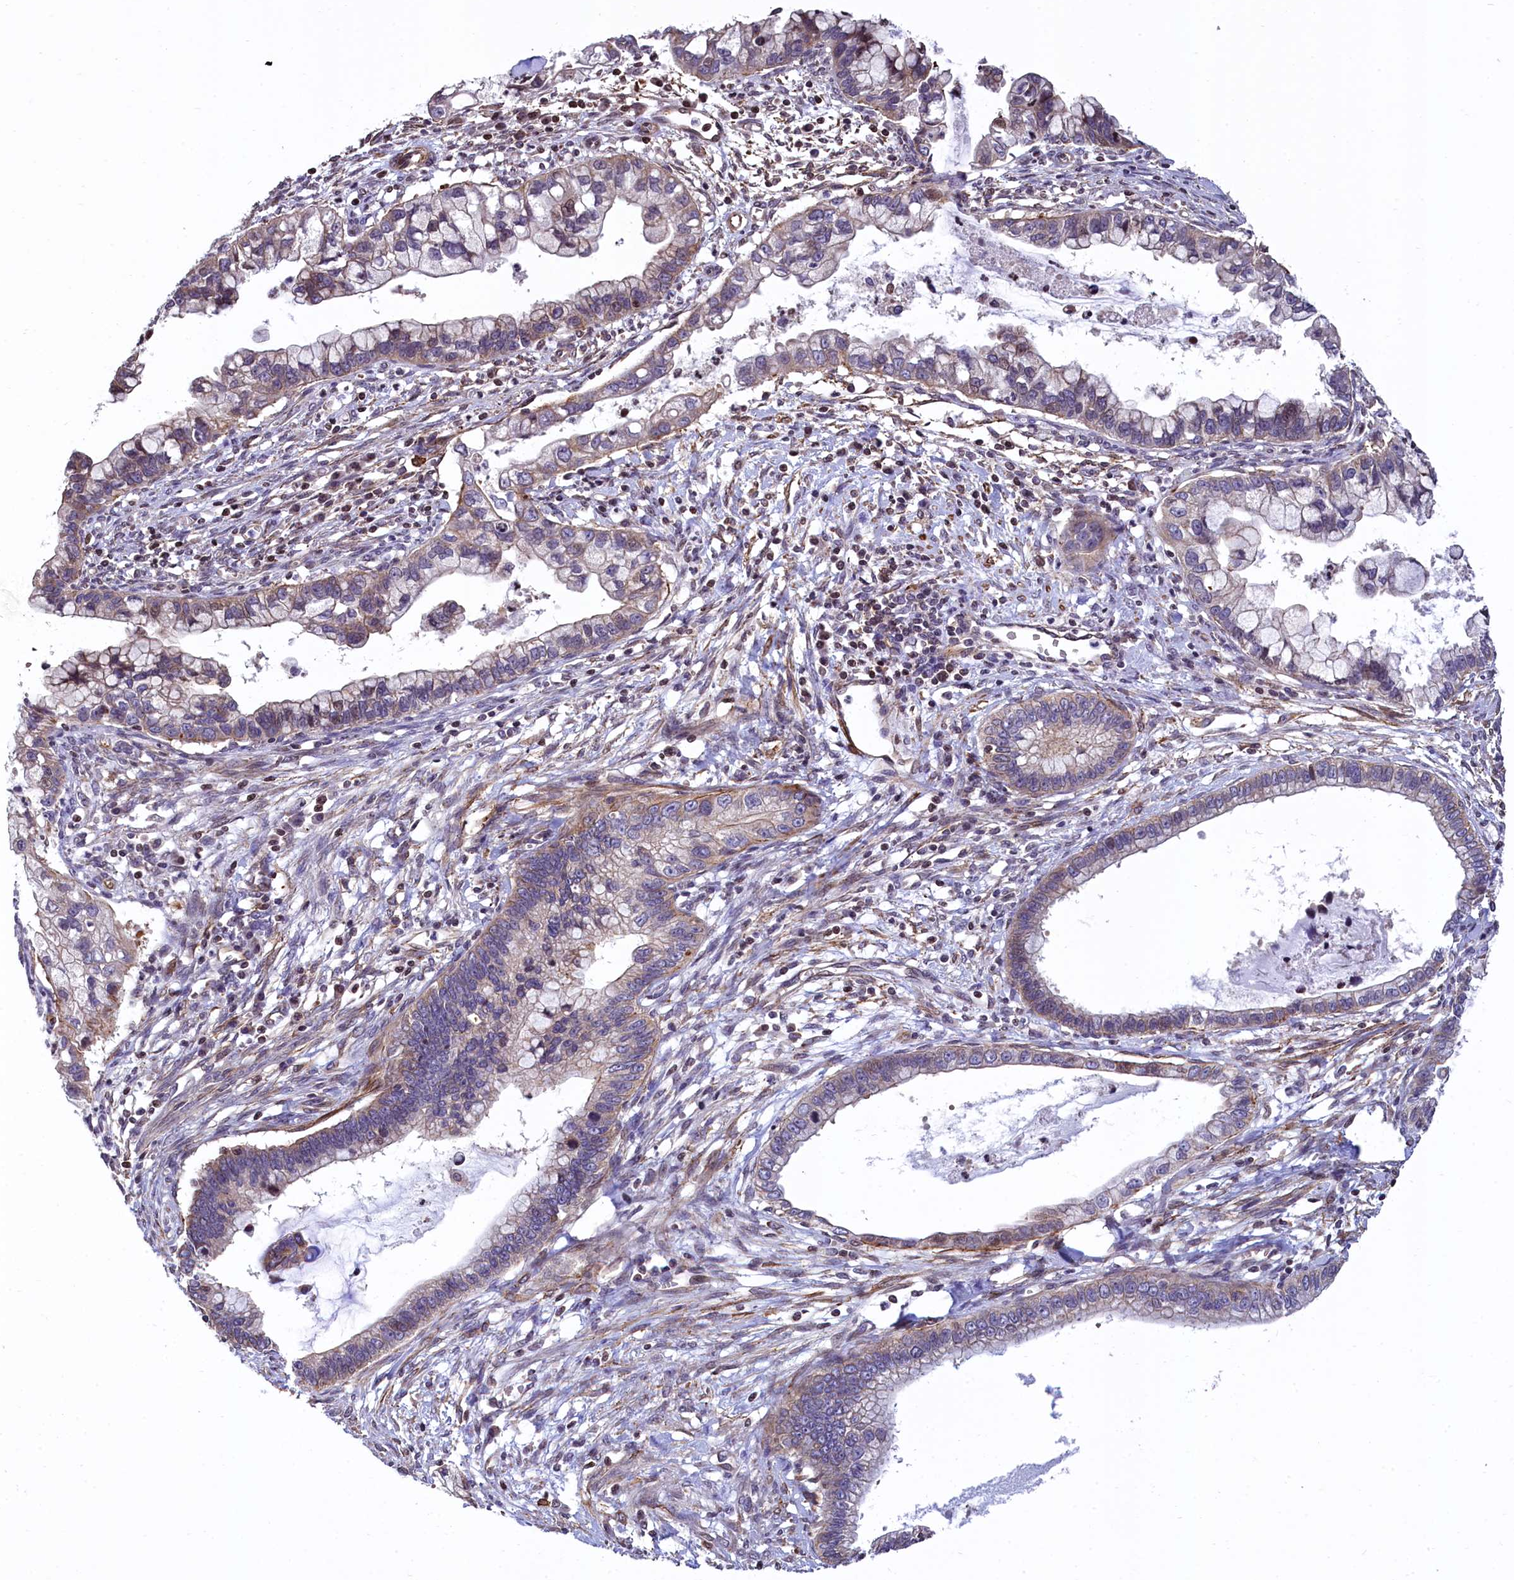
{"staining": {"intensity": "weak", "quantity": "<25%", "location": "cytoplasmic/membranous,nuclear"}, "tissue": "cervical cancer", "cell_type": "Tumor cells", "image_type": "cancer", "snomed": [{"axis": "morphology", "description": "Adenocarcinoma, NOS"}, {"axis": "topography", "description": "Cervix"}], "caption": "High magnification brightfield microscopy of cervical cancer stained with DAB (3,3'-diaminobenzidine) (brown) and counterstained with hematoxylin (blue): tumor cells show no significant expression.", "gene": "ZNF2", "patient": {"sex": "female", "age": 44}}